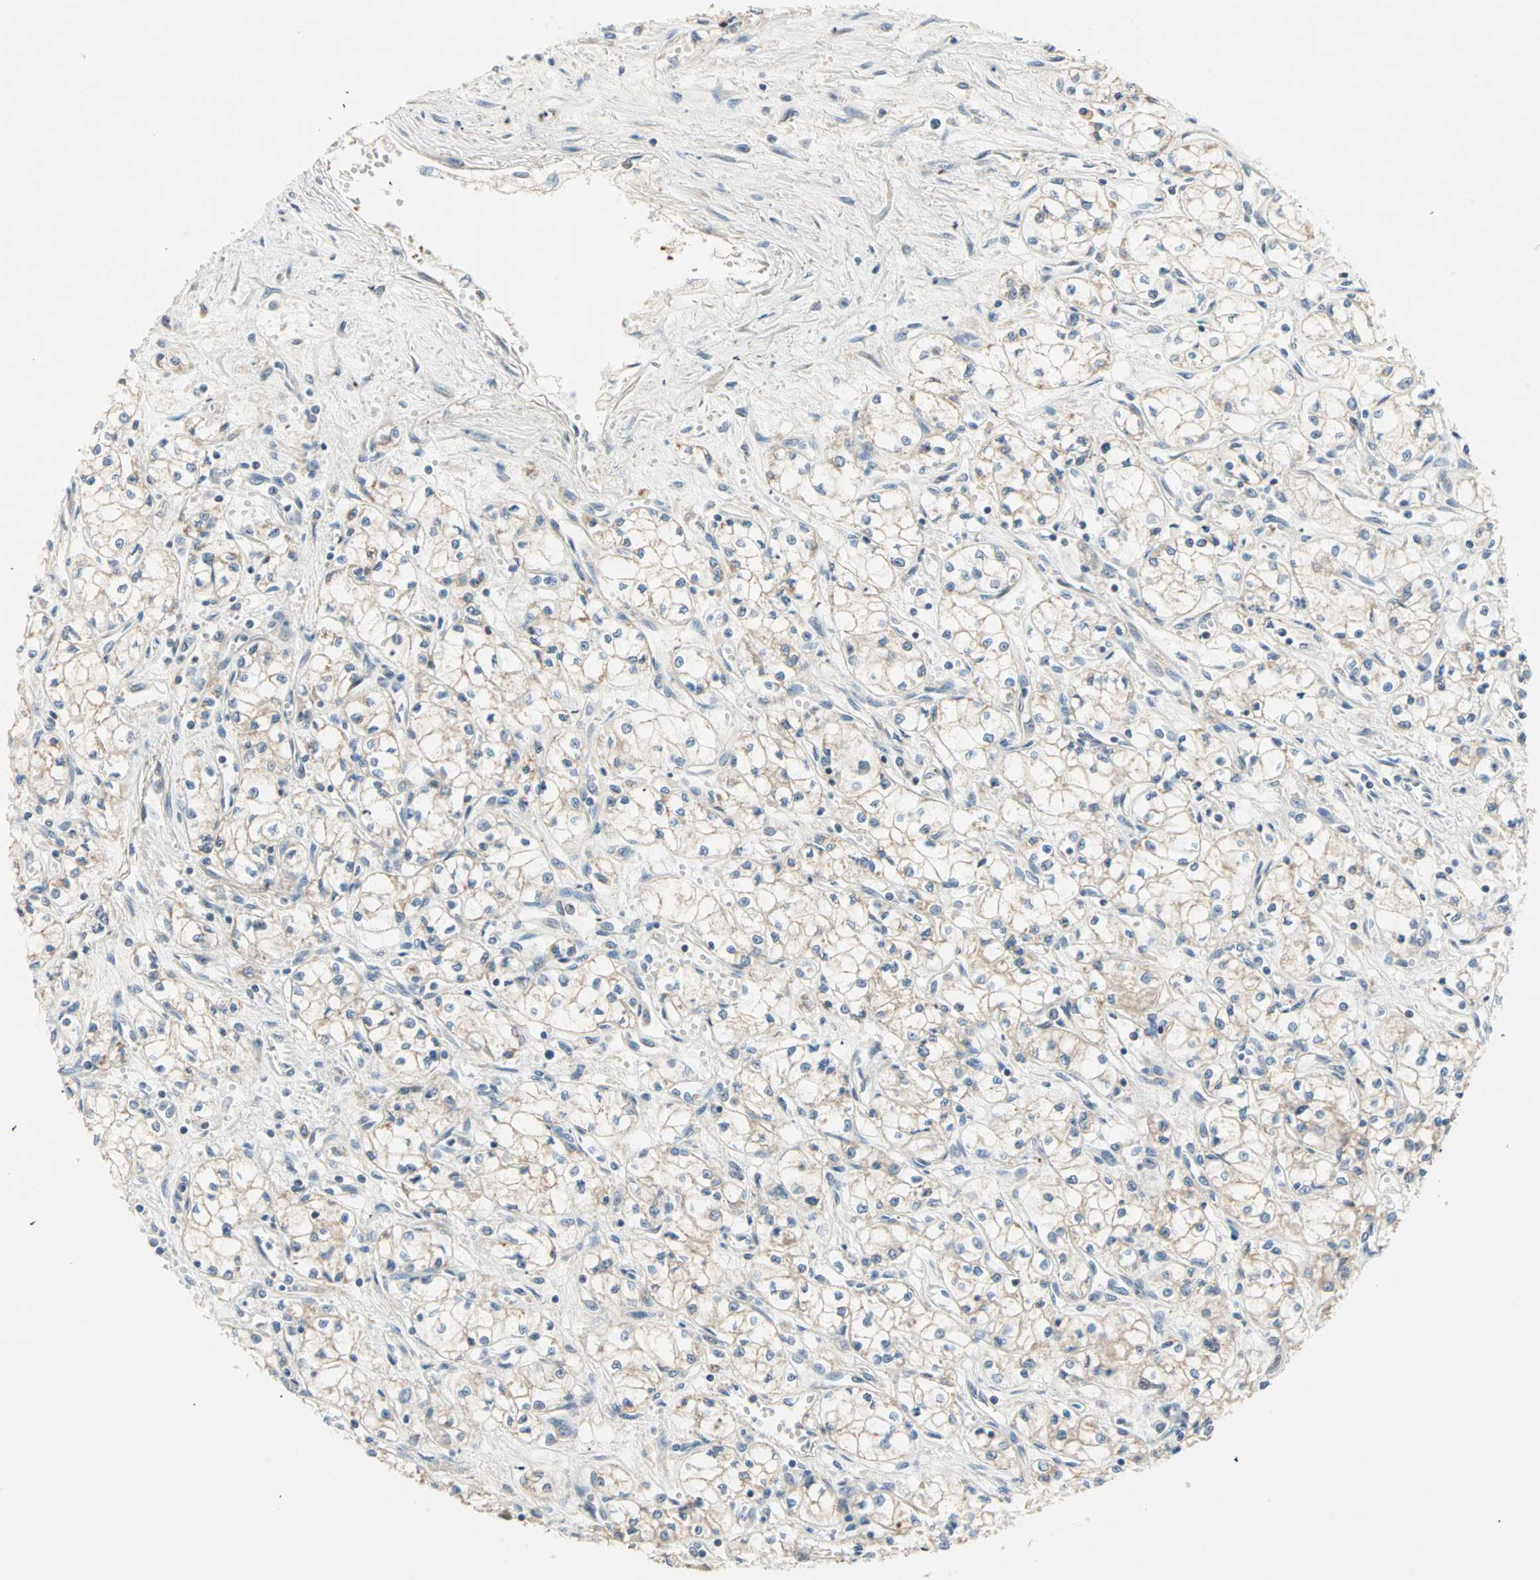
{"staining": {"intensity": "negative", "quantity": "none", "location": "none"}, "tissue": "renal cancer", "cell_type": "Tumor cells", "image_type": "cancer", "snomed": [{"axis": "morphology", "description": "Normal tissue, NOS"}, {"axis": "morphology", "description": "Adenocarcinoma, NOS"}, {"axis": "topography", "description": "Kidney"}], "caption": "Tumor cells are negative for brown protein staining in adenocarcinoma (renal).", "gene": "PROS1", "patient": {"sex": "male", "age": 59}}